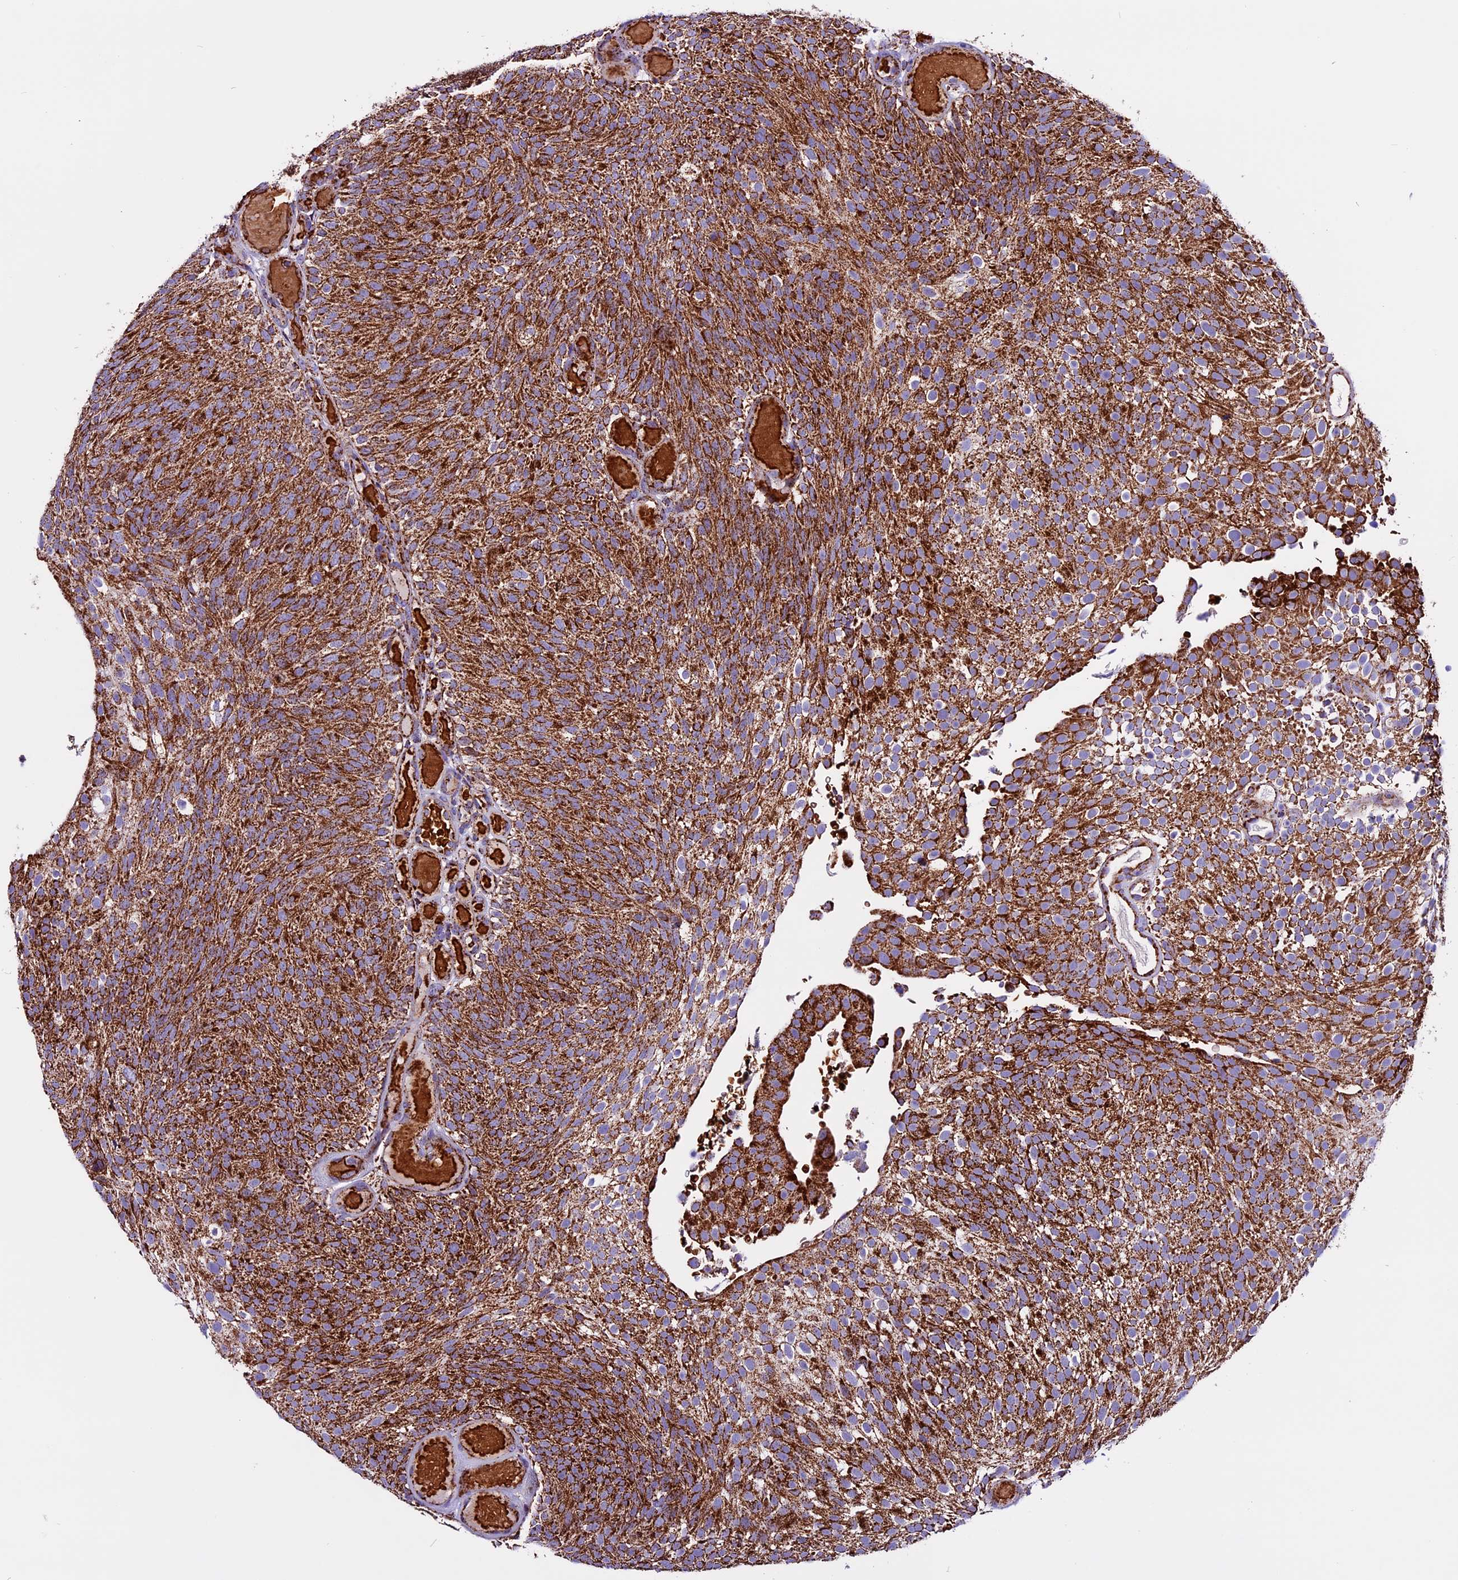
{"staining": {"intensity": "strong", "quantity": ">75%", "location": "cytoplasmic/membranous"}, "tissue": "urothelial cancer", "cell_type": "Tumor cells", "image_type": "cancer", "snomed": [{"axis": "morphology", "description": "Urothelial carcinoma, Low grade"}, {"axis": "topography", "description": "Urinary bladder"}], "caption": "Urothelial cancer stained for a protein shows strong cytoplasmic/membranous positivity in tumor cells. (Stains: DAB in brown, nuclei in blue, Microscopy: brightfield microscopy at high magnification).", "gene": "CX3CL1", "patient": {"sex": "male", "age": 78}}